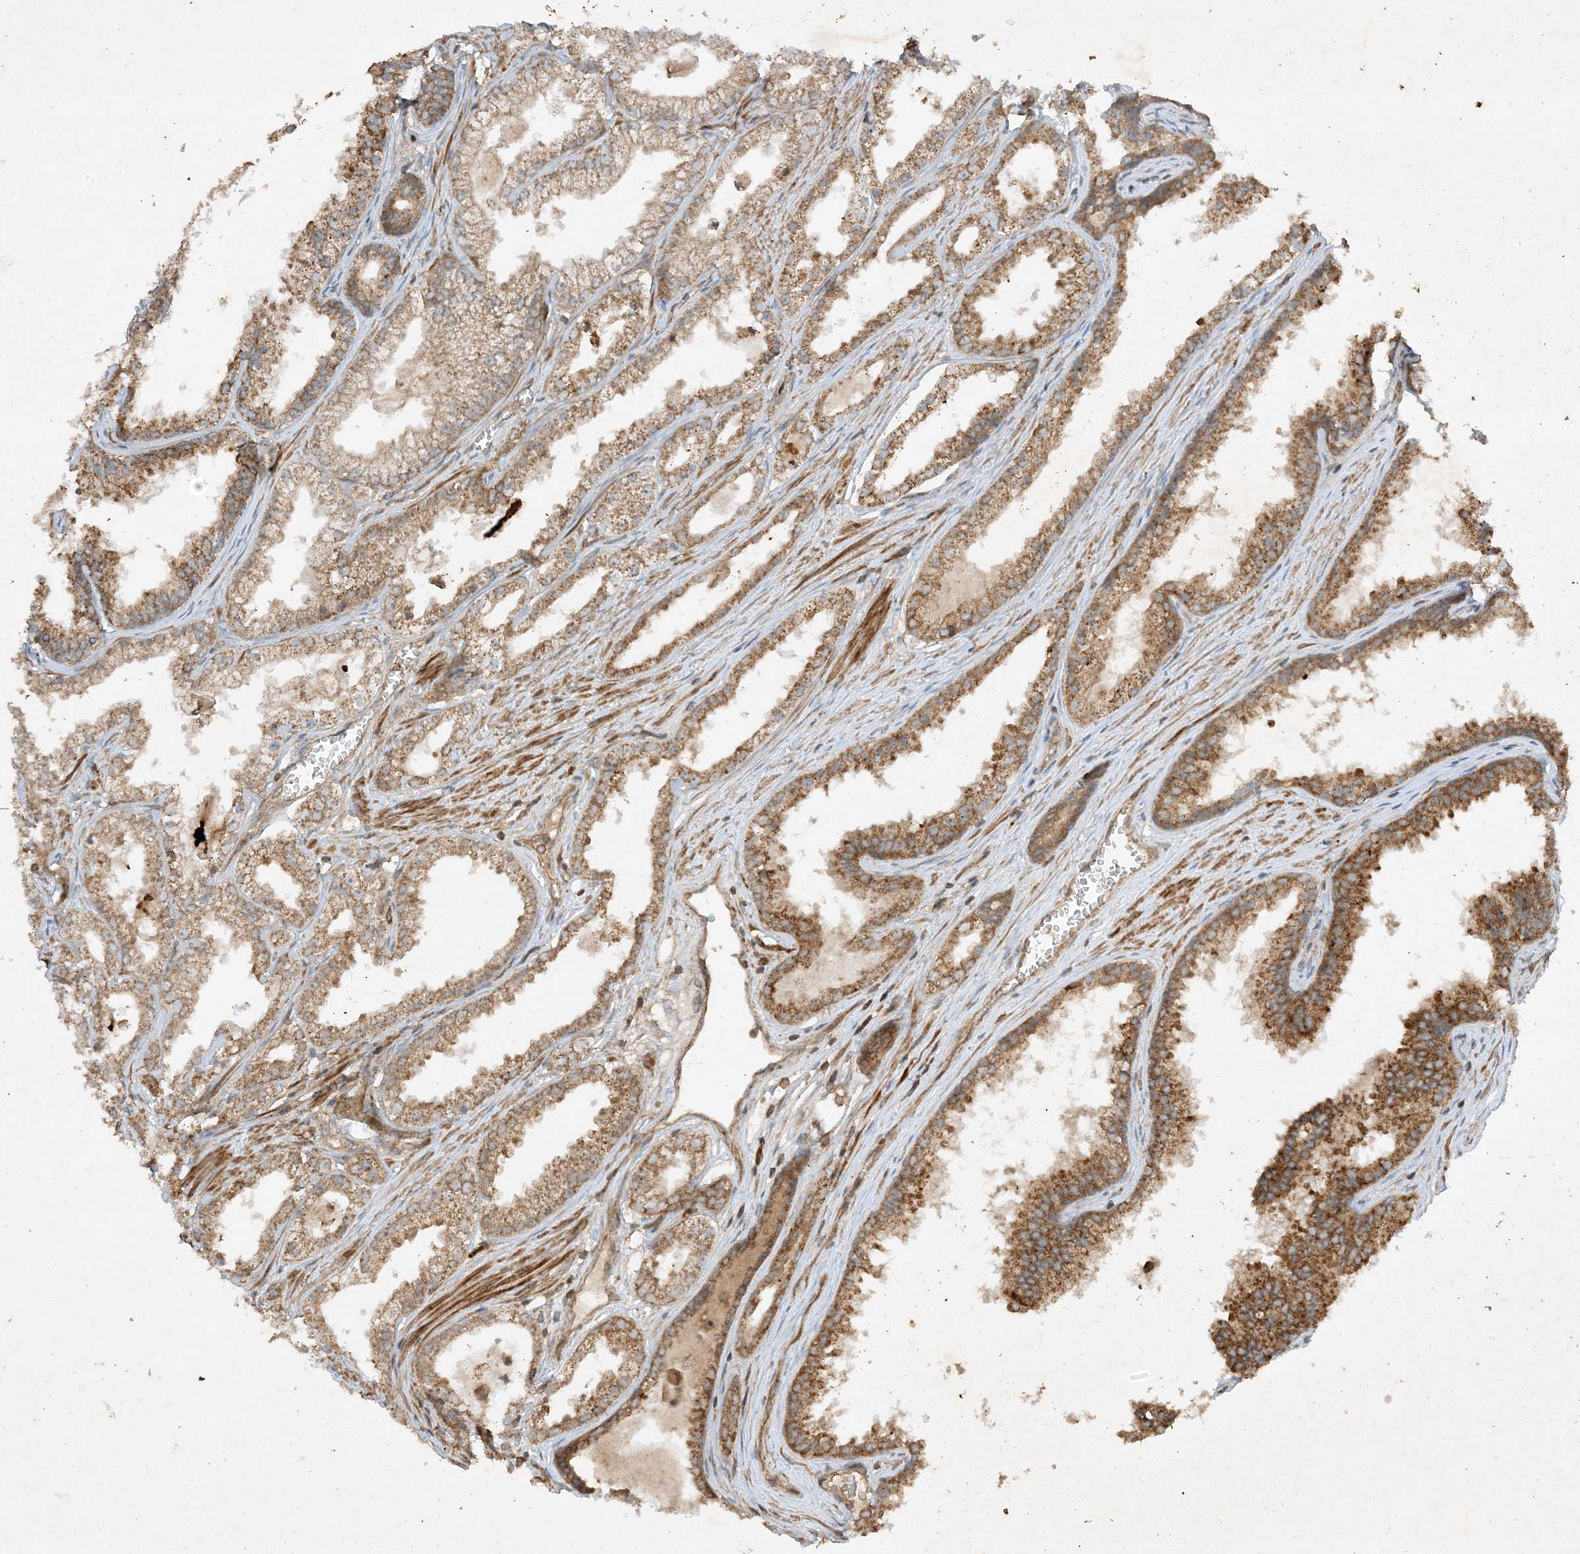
{"staining": {"intensity": "moderate", "quantity": ">75%", "location": "cytoplasmic/membranous"}, "tissue": "prostate cancer", "cell_type": "Tumor cells", "image_type": "cancer", "snomed": [{"axis": "morphology", "description": "Adenocarcinoma, High grade"}, {"axis": "topography", "description": "Prostate"}], "caption": "The micrograph exhibits a brown stain indicating the presence of a protein in the cytoplasmic/membranous of tumor cells in prostate cancer.", "gene": "XRN1", "patient": {"sex": "male", "age": 68}}